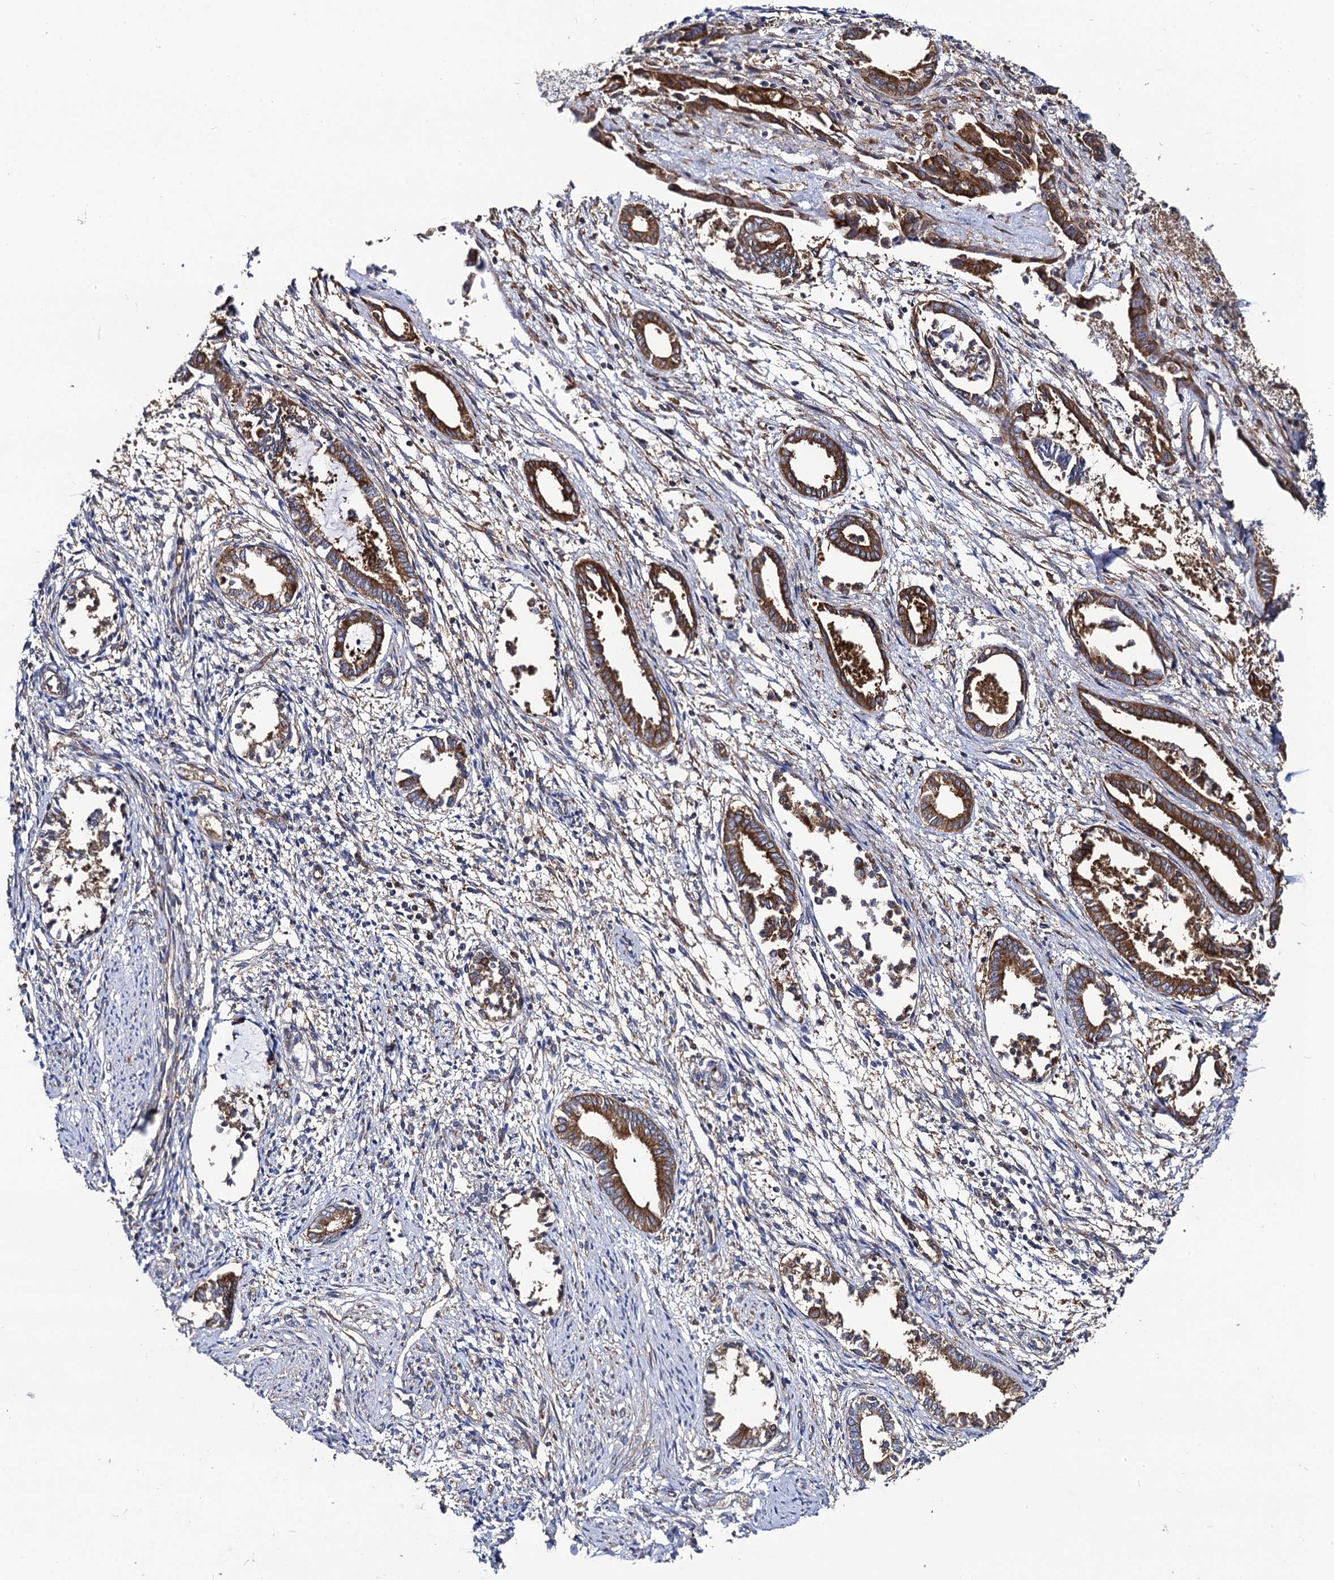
{"staining": {"intensity": "negative", "quantity": "none", "location": "none"}, "tissue": "endometrium", "cell_type": "Cells in endometrial stroma", "image_type": "normal", "snomed": [{"axis": "morphology", "description": "Normal tissue, NOS"}, {"axis": "topography", "description": "Endometrium"}], "caption": "This is a photomicrograph of IHC staining of normal endometrium, which shows no positivity in cells in endometrial stroma. The staining was performed using DAB (3,3'-diaminobenzidine) to visualize the protein expression in brown, while the nuclei were stained in blue with hematoxylin (Magnification: 20x).", "gene": "DYDC1", "patient": {"sex": "female", "age": 56}}